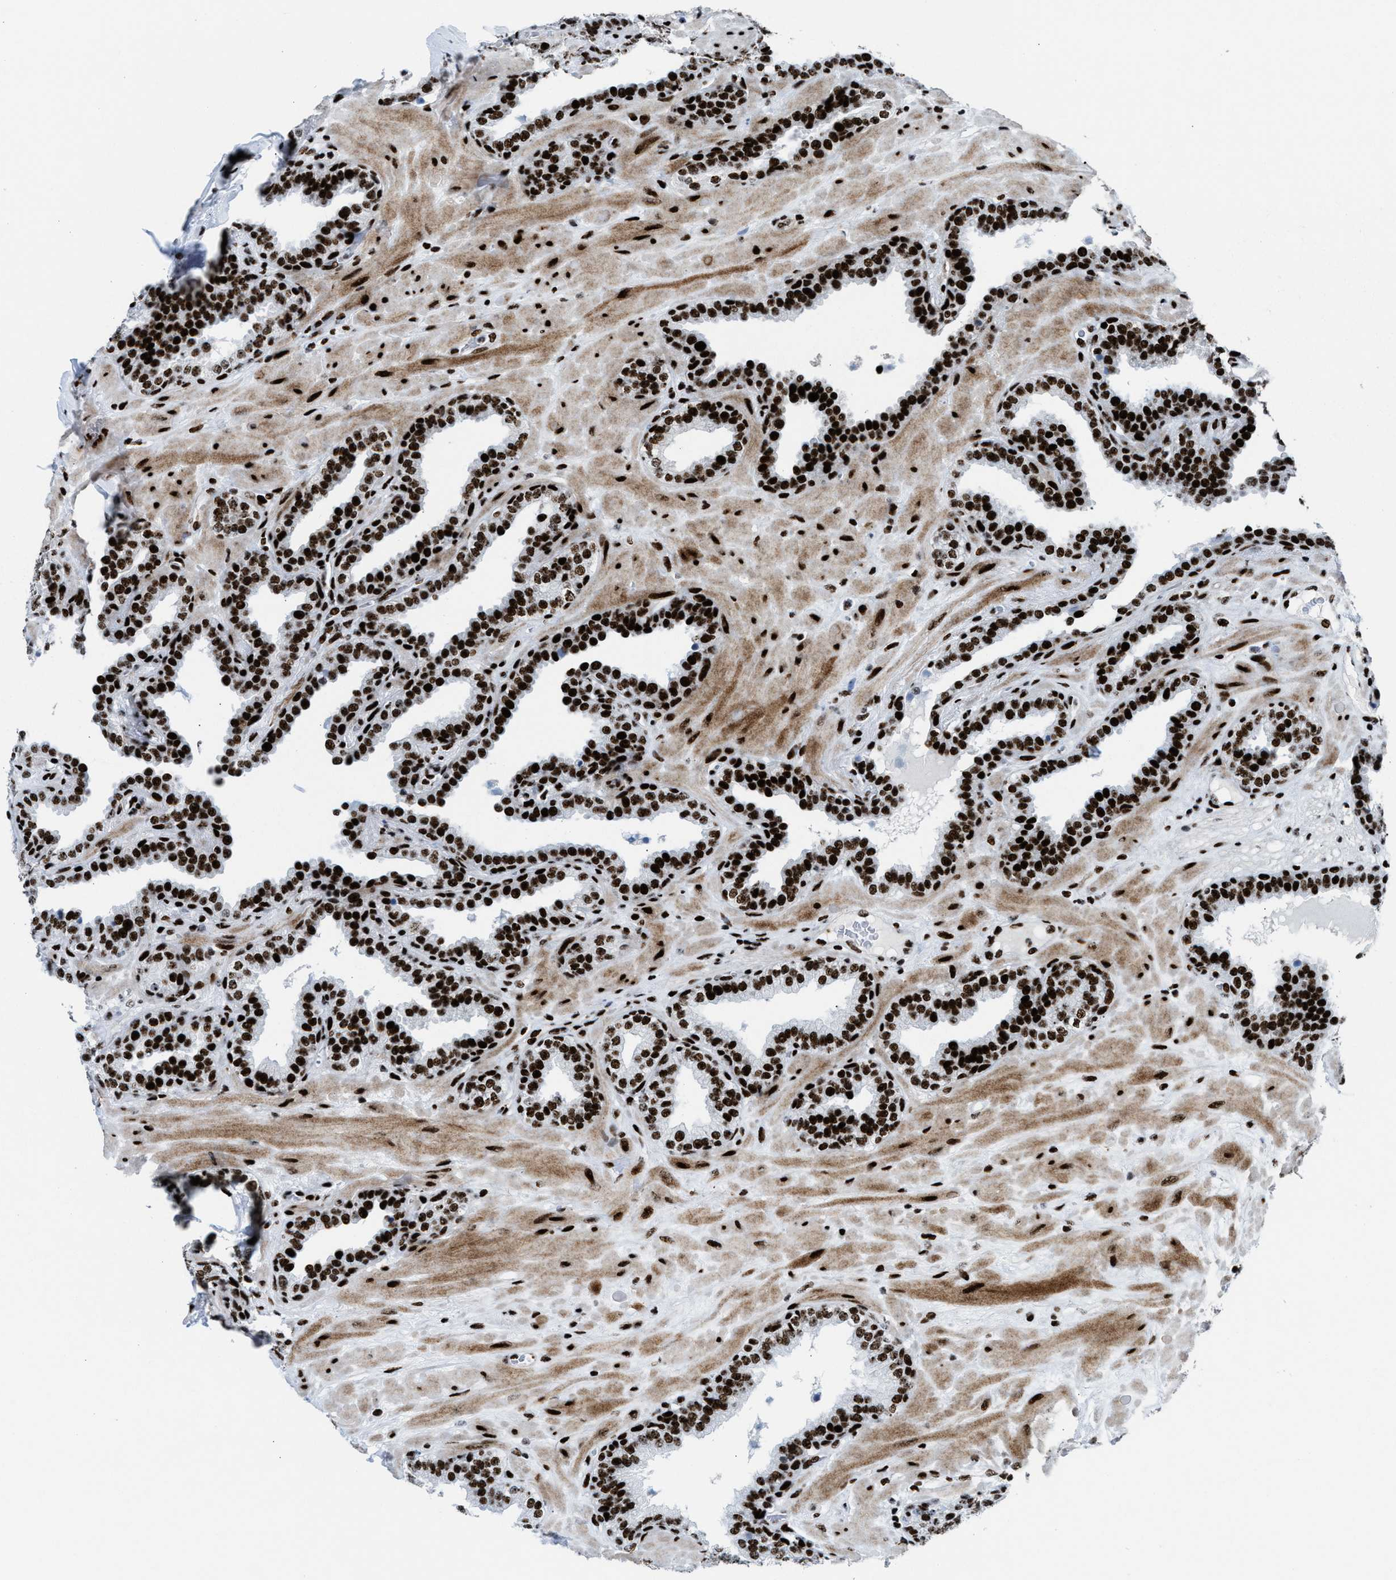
{"staining": {"intensity": "strong", "quantity": ">75%", "location": "nuclear"}, "tissue": "prostate", "cell_type": "Glandular cells", "image_type": "normal", "snomed": [{"axis": "morphology", "description": "Normal tissue, NOS"}, {"axis": "topography", "description": "Prostate"}], "caption": "There is high levels of strong nuclear staining in glandular cells of benign prostate, as demonstrated by immunohistochemical staining (brown color).", "gene": "NONO", "patient": {"sex": "male", "age": 51}}